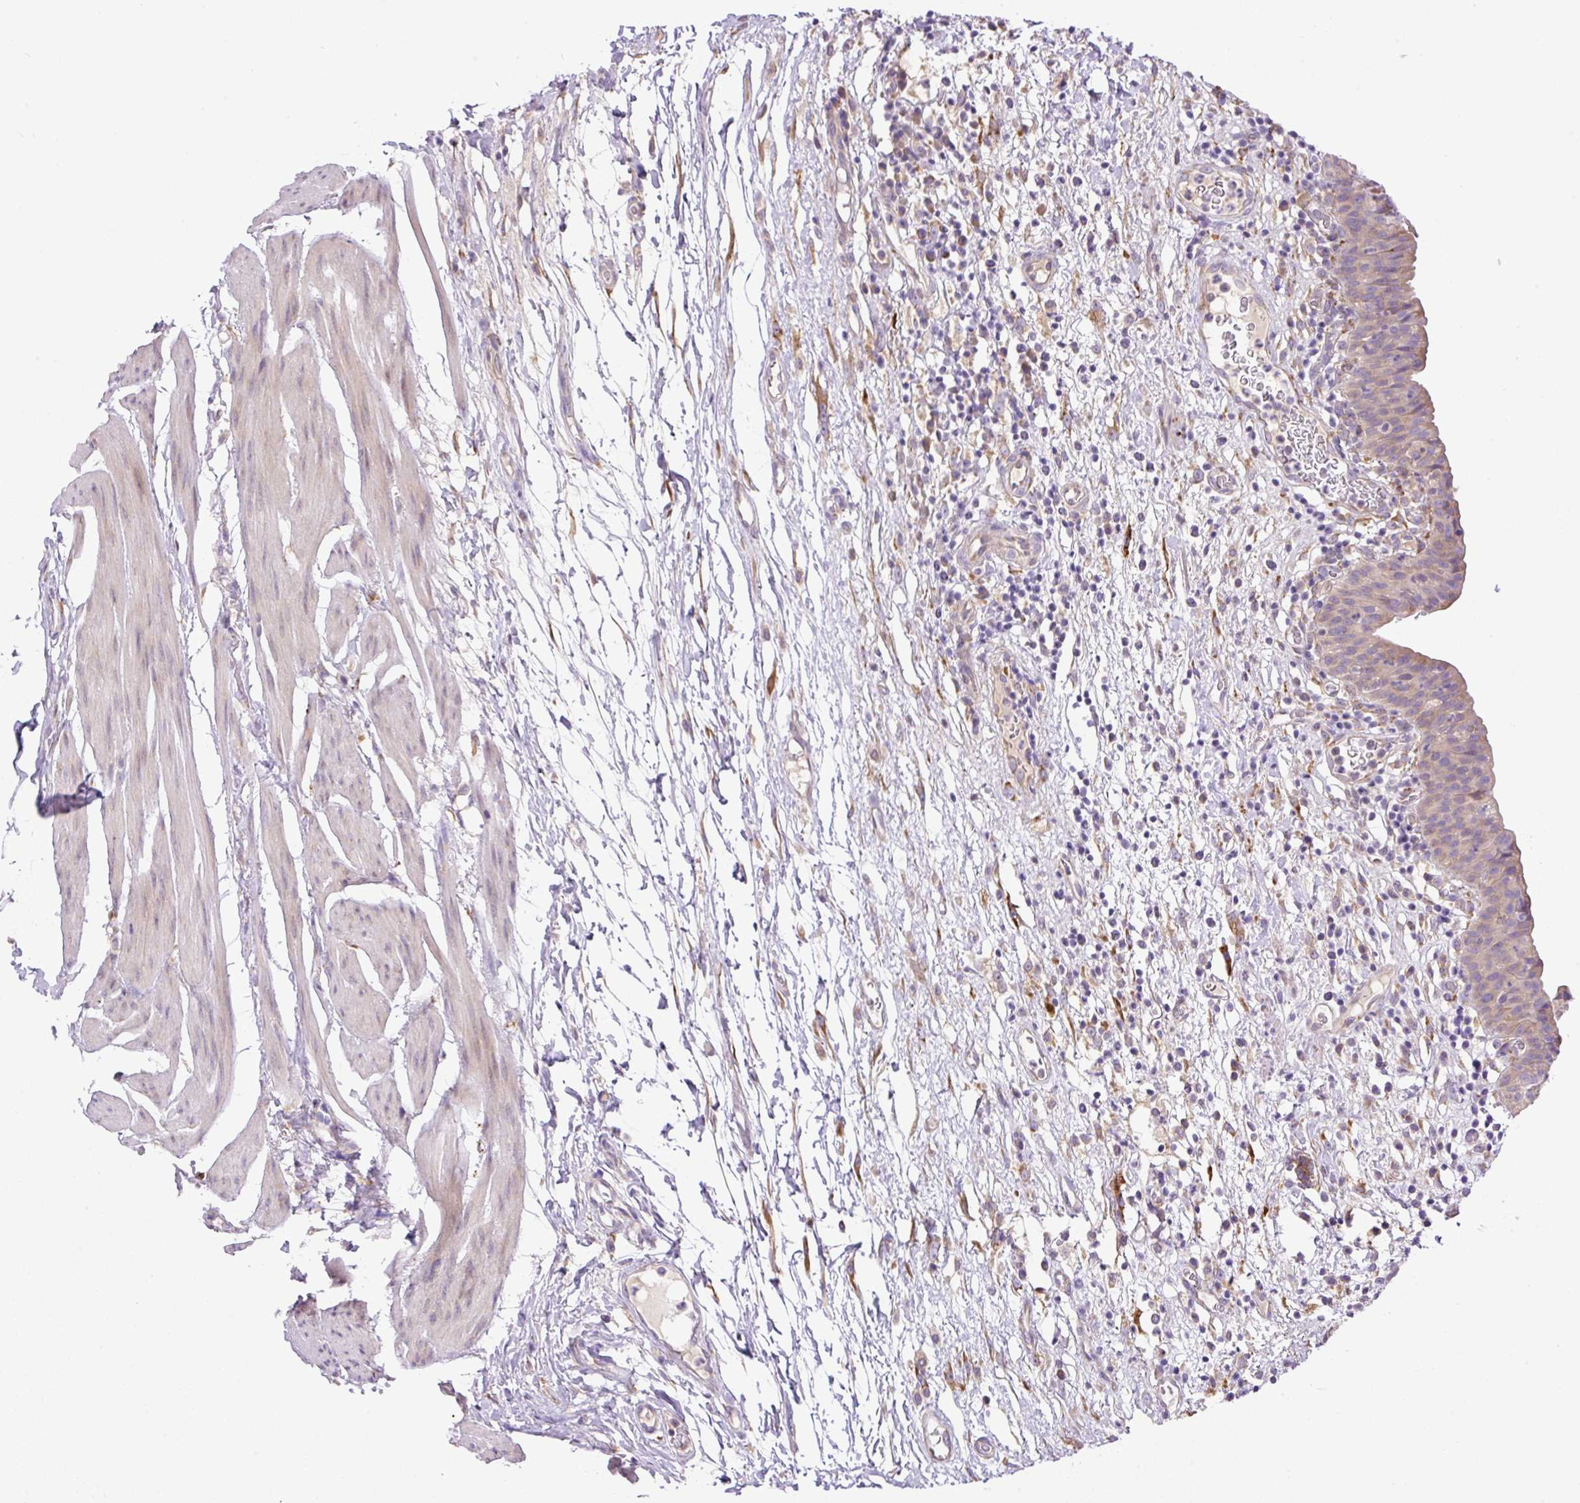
{"staining": {"intensity": "weak", "quantity": "25%-75%", "location": "cytoplasmic/membranous"}, "tissue": "urinary bladder", "cell_type": "Urothelial cells", "image_type": "normal", "snomed": [{"axis": "morphology", "description": "Normal tissue, NOS"}, {"axis": "morphology", "description": "Inflammation, NOS"}, {"axis": "topography", "description": "Urinary bladder"}], "caption": "Immunohistochemical staining of normal human urinary bladder demonstrates low levels of weak cytoplasmic/membranous staining in about 25%-75% of urothelial cells.", "gene": "POFUT1", "patient": {"sex": "male", "age": 57}}